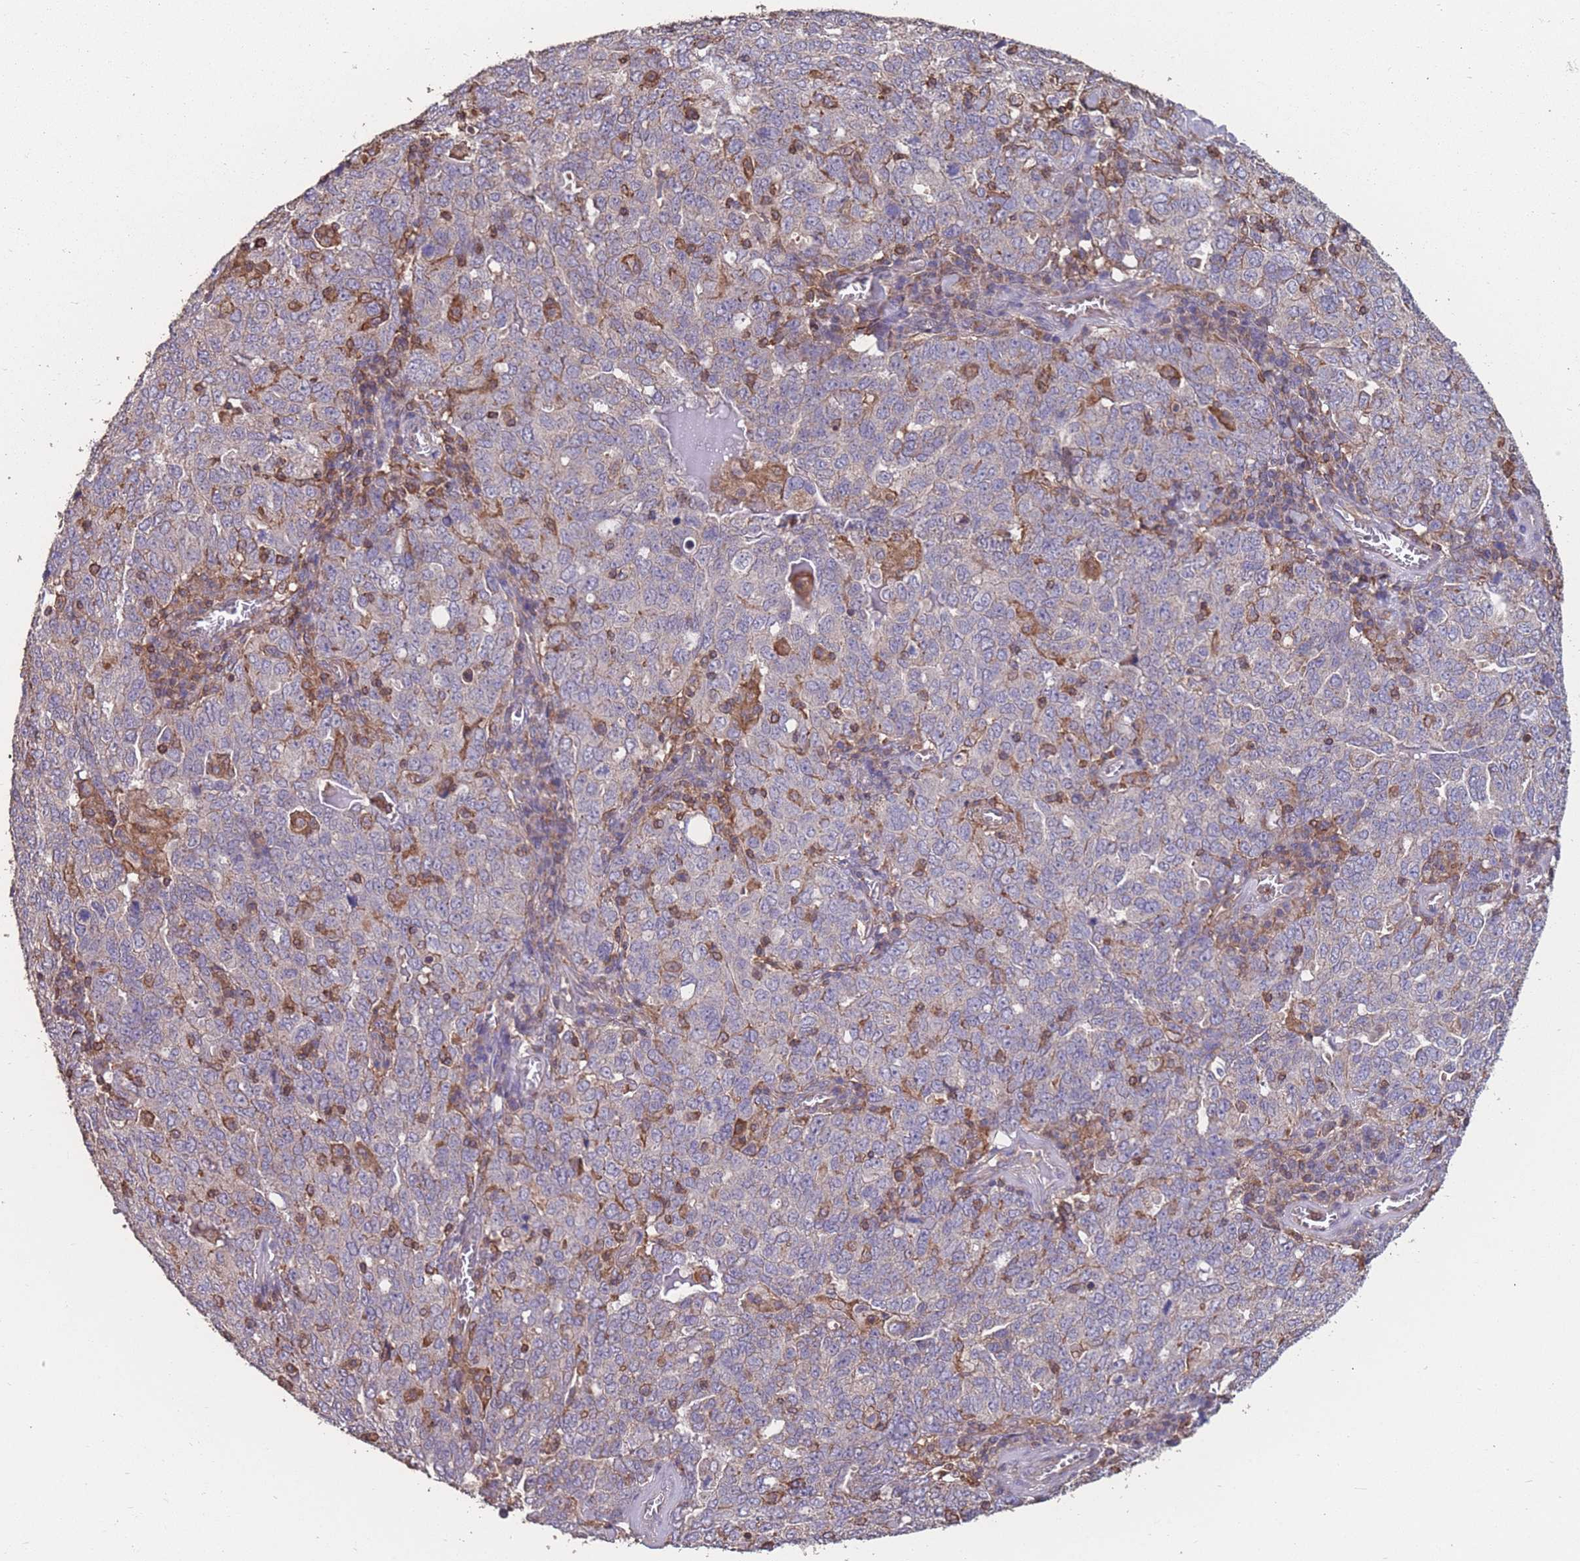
{"staining": {"intensity": "negative", "quantity": "none", "location": "none"}, "tissue": "ovarian cancer", "cell_type": "Tumor cells", "image_type": "cancer", "snomed": [{"axis": "morphology", "description": "Carcinoma, endometroid"}, {"axis": "topography", "description": "Ovary"}], "caption": "Tumor cells show no significant staining in ovarian cancer (endometroid carcinoma). (Immunohistochemistry (ihc), brightfield microscopy, high magnification).", "gene": "NUDT21", "patient": {"sex": "female", "age": 62}}